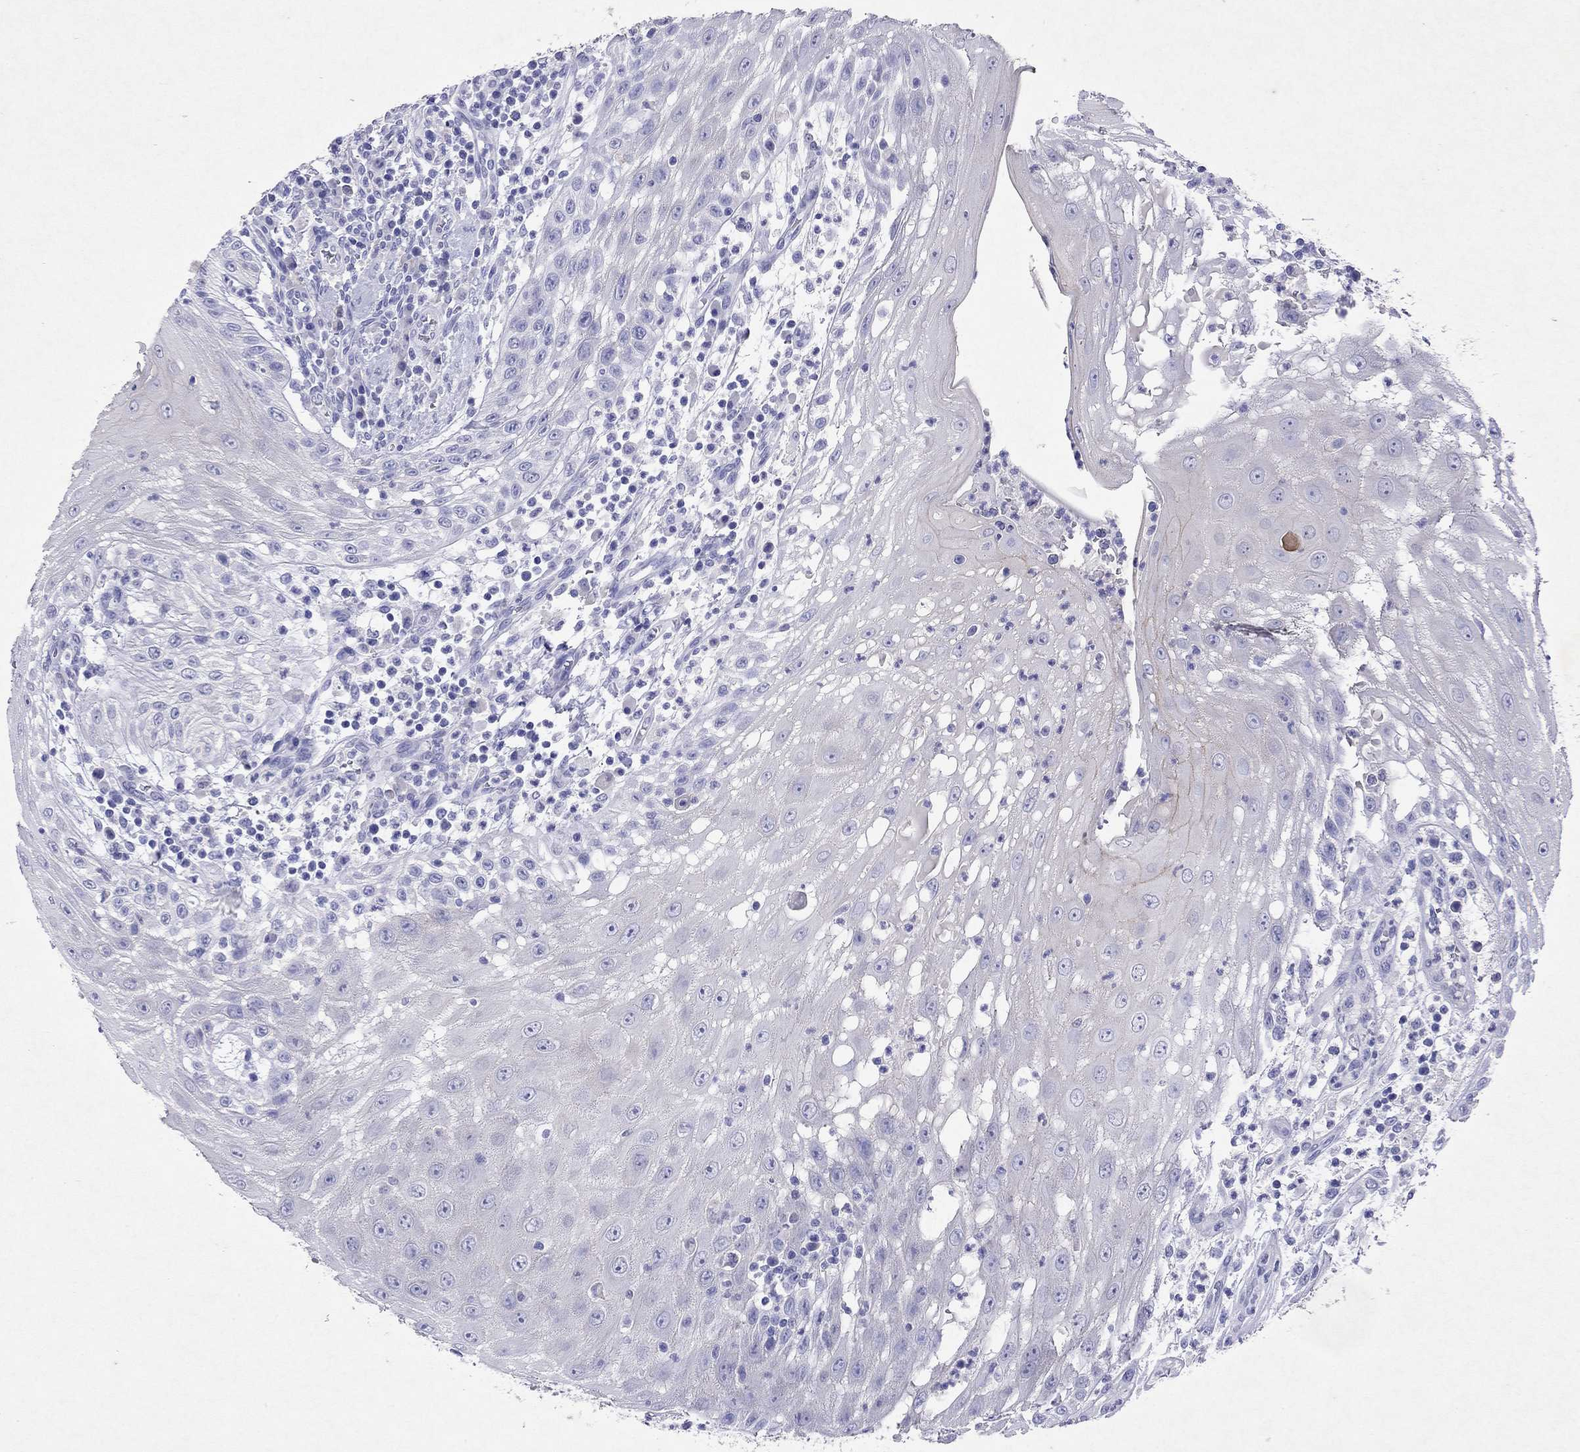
{"staining": {"intensity": "negative", "quantity": "none", "location": "none"}, "tissue": "head and neck cancer", "cell_type": "Tumor cells", "image_type": "cancer", "snomed": [{"axis": "morphology", "description": "Squamous cell carcinoma, NOS"}, {"axis": "topography", "description": "Oral tissue"}, {"axis": "topography", "description": "Head-Neck"}], "caption": "Immunohistochemistry (IHC) of head and neck cancer demonstrates no expression in tumor cells. (Brightfield microscopy of DAB IHC at high magnification).", "gene": "ARMC12", "patient": {"sex": "male", "age": 58}}